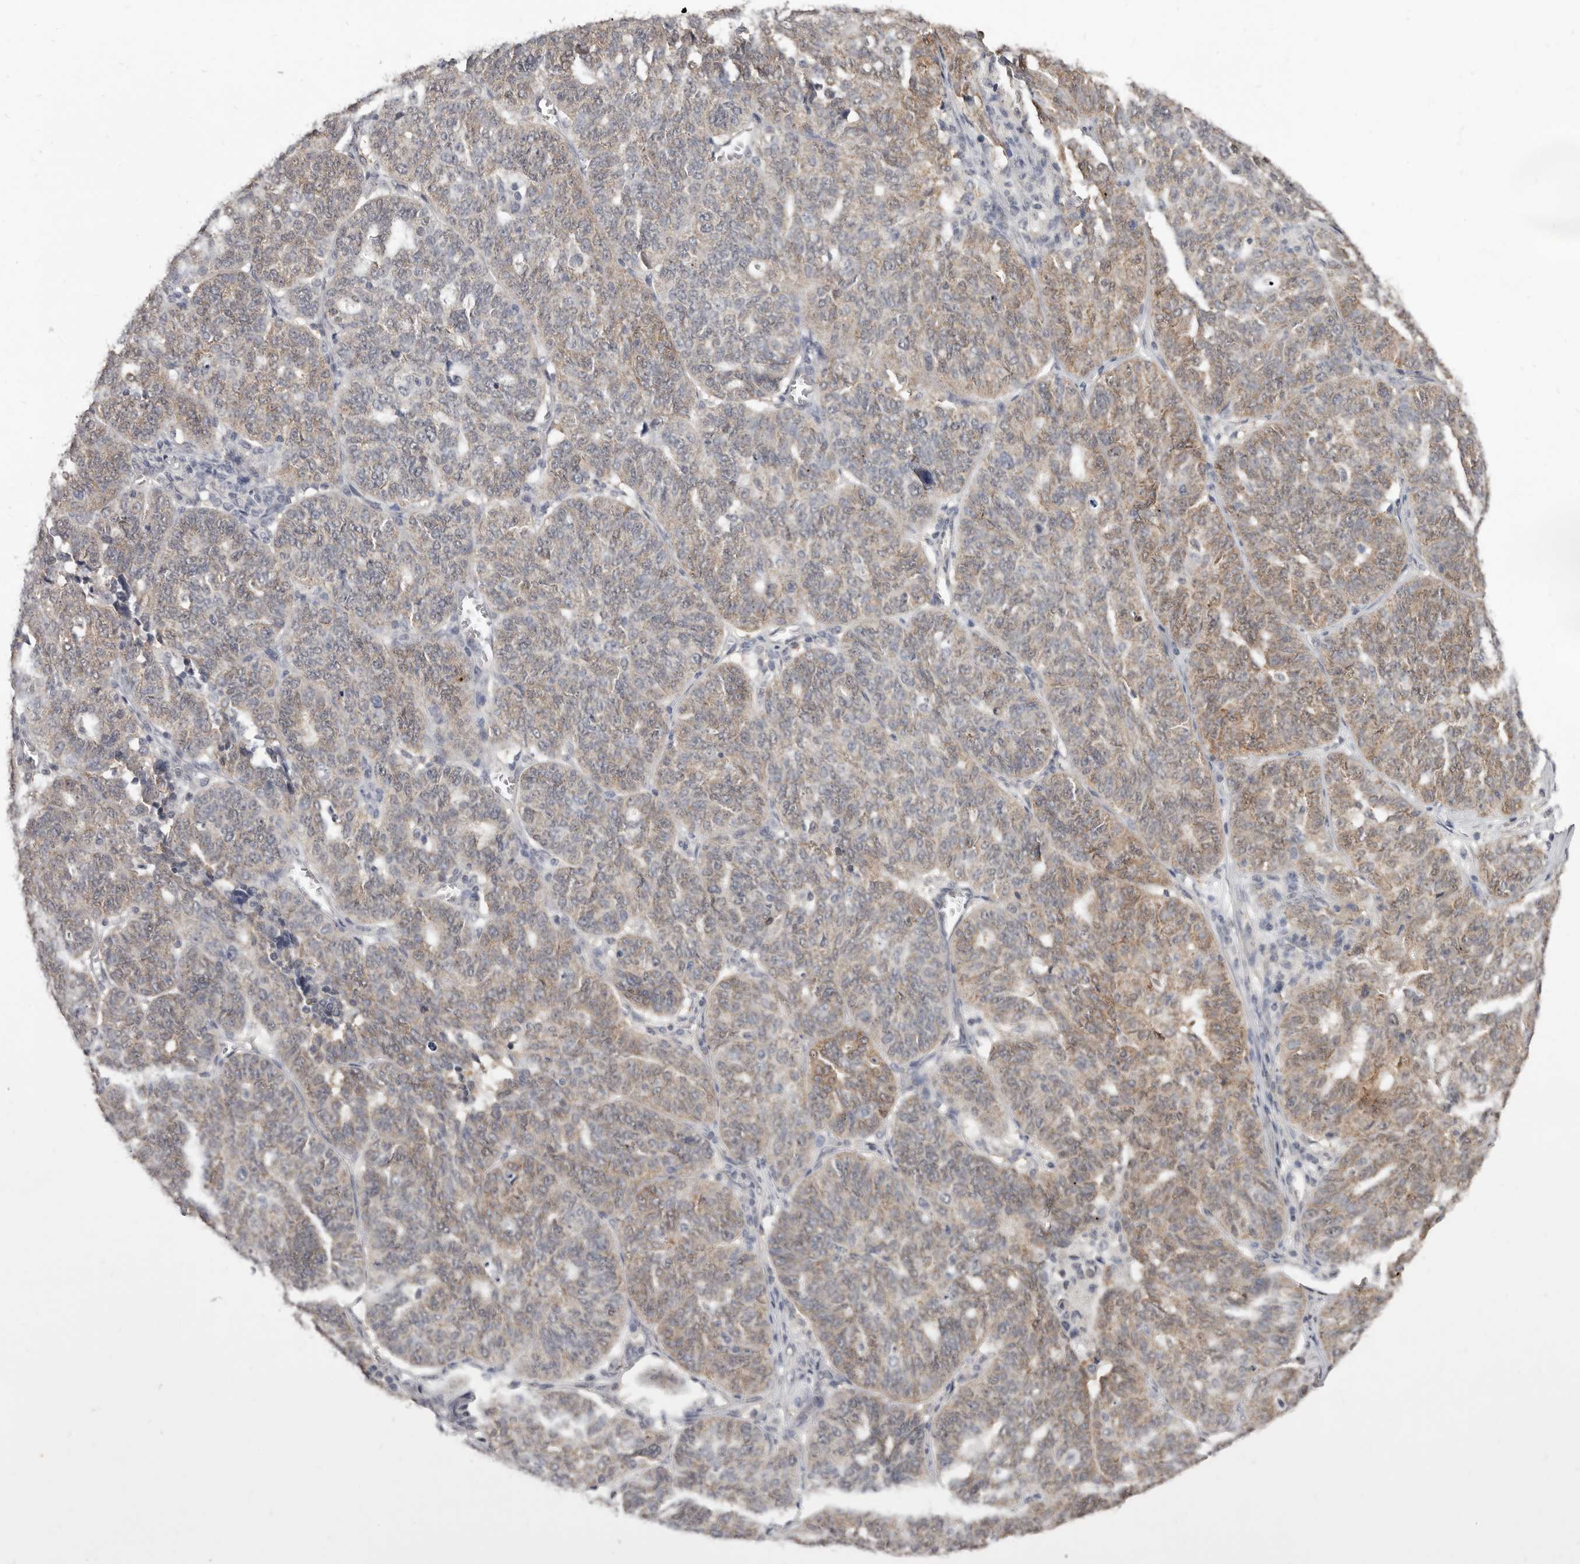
{"staining": {"intensity": "moderate", "quantity": "25%-75%", "location": "cytoplasmic/membranous"}, "tissue": "ovarian cancer", "cell_type": "Tumor cells", "image_type": "cancer", "snomed": [{"axis": "morphology", "description": "Cystadenocarcinoma, serous, NOS"}, {"axis": "topography", "description": "Ovary"}], "caption": "High-magnification brightfield microscopy of serous cystadenocarcinoma (ovarian) stained with DAB (brown) and counterstained with hematoxylin (blue). tumor cells exhibit moderate cytoplasmic/membranous positivity is present in approximately25%-75% of cells.", "gene": "LINGO2", "patient": {"sex": "female", "age": 59}}